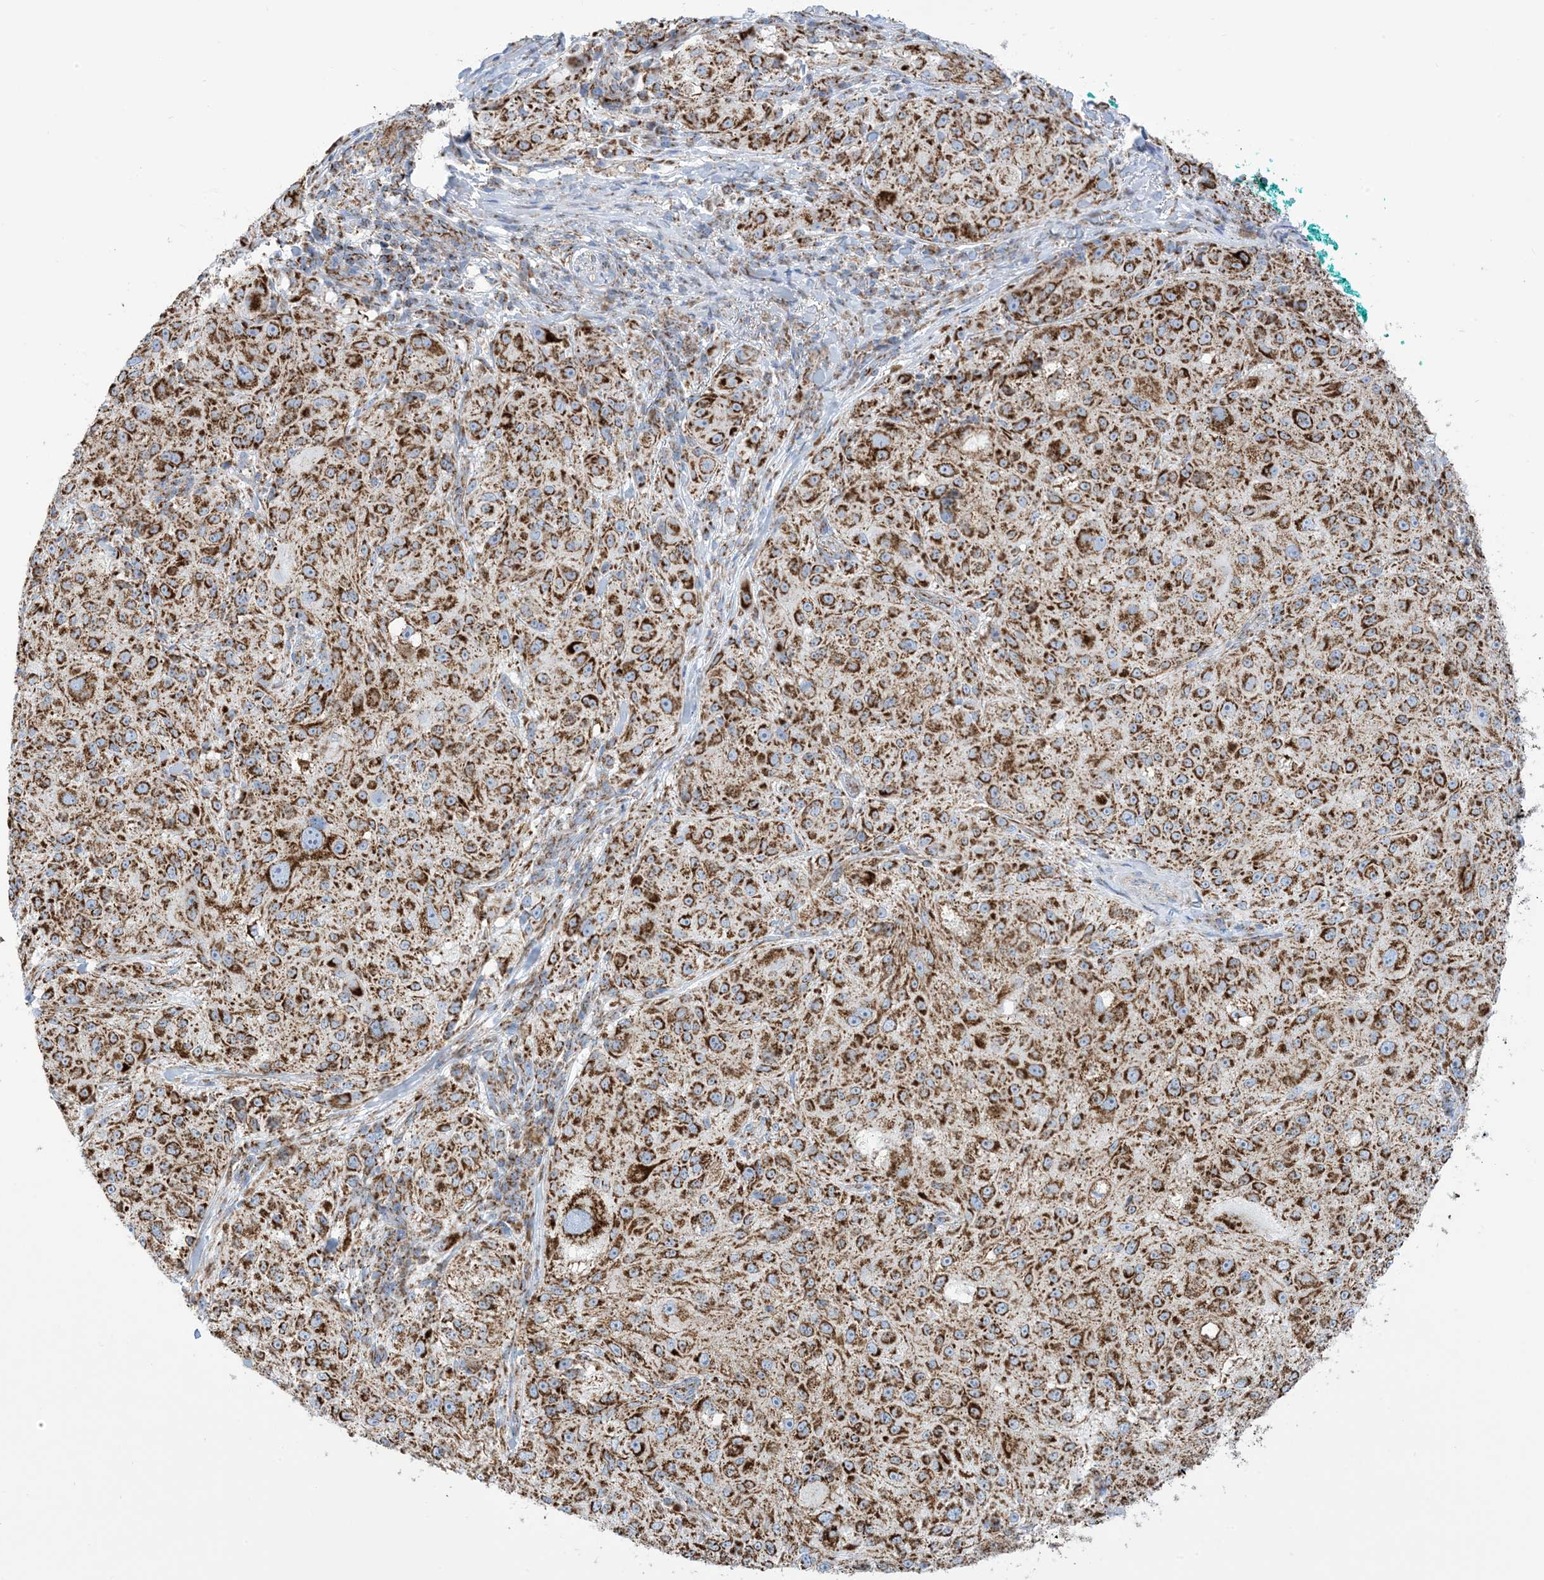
{"staining": {"intensity": "strong", "quantity": ">75%", "location": "cytoplasmic/membranous"}, "tissue": "melanoma", "cell_type": "Tumor cells", "image_type": "cancer", "snomed": [{"axis": "morphology", "description": "Necrosis, NOS"}, {"axis": "morphology", "description": "Malignant melanoma, NOS"}, {"axis": "topography", "description": "Skin"}], "caption": "Strong cytoplasmic/membranous expression for a protein is appreciated in about >75% of tumor cells of malignant melanoma using immunohistochemistry (IHC).", "gene": "SAMM50", "patient": {"sex": "female", "age": 87}}